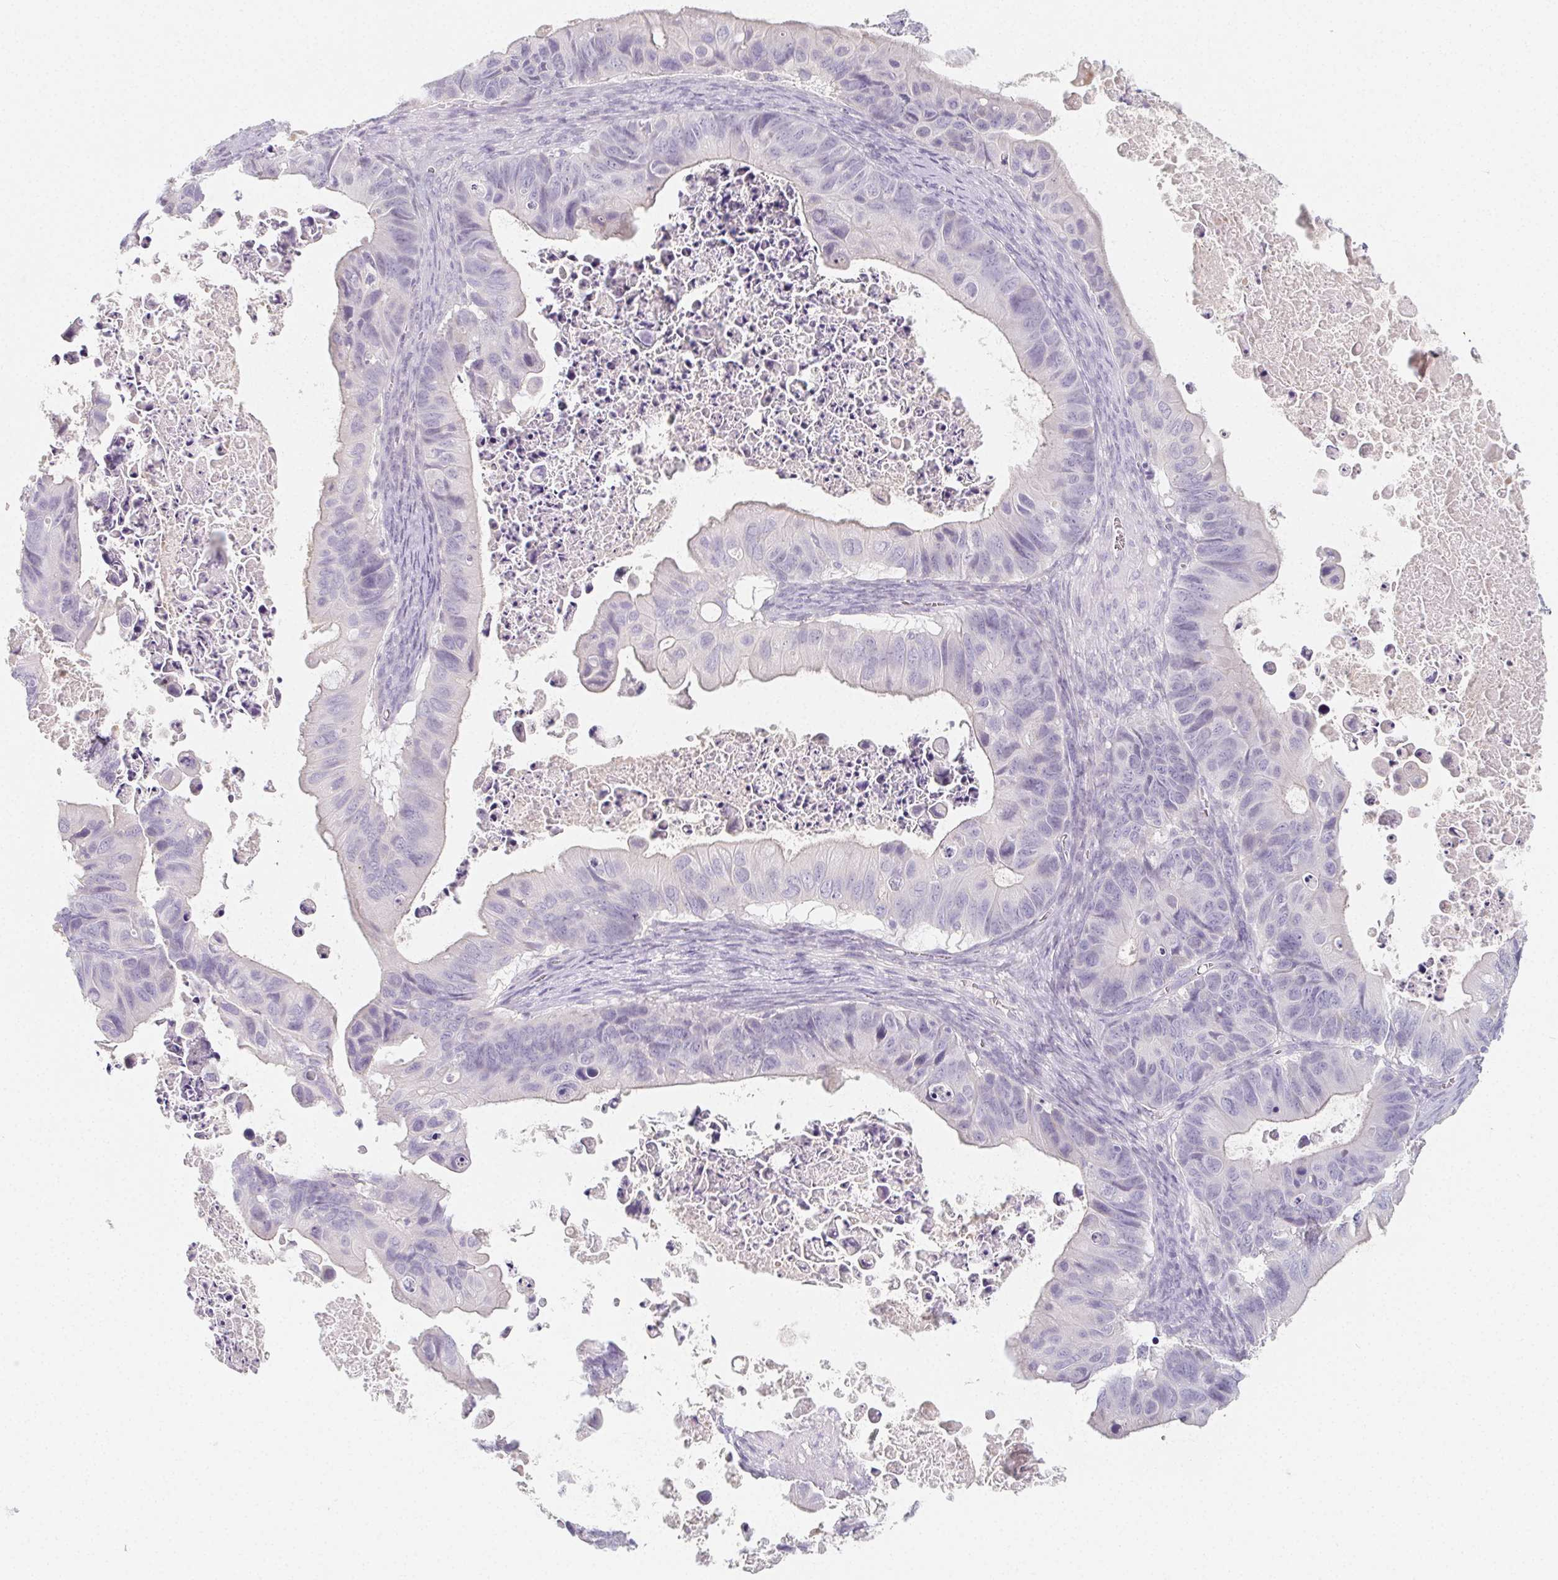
{"staining": {"intensity": "negative", "quantity": "none", "location": "none"}, "tissue": "ovarian cancer", "cell_type": "Tumor cells", "image_type": "cancer", "snomed": [{"axis": "morphology", "description": "Cystadenocarcinoma, mucinous, NOS"}, {"axis": "topography", "description": "Ovary"}], "caption": "Human ovarian cancer (mucinous cystadenocarcinoma) stained for a protein using immunohistochemistry (IHC) displays no expression in tumor cells.", "gene": "GLIPR1L1", "patient": {"sex": "female", "age": 64}}